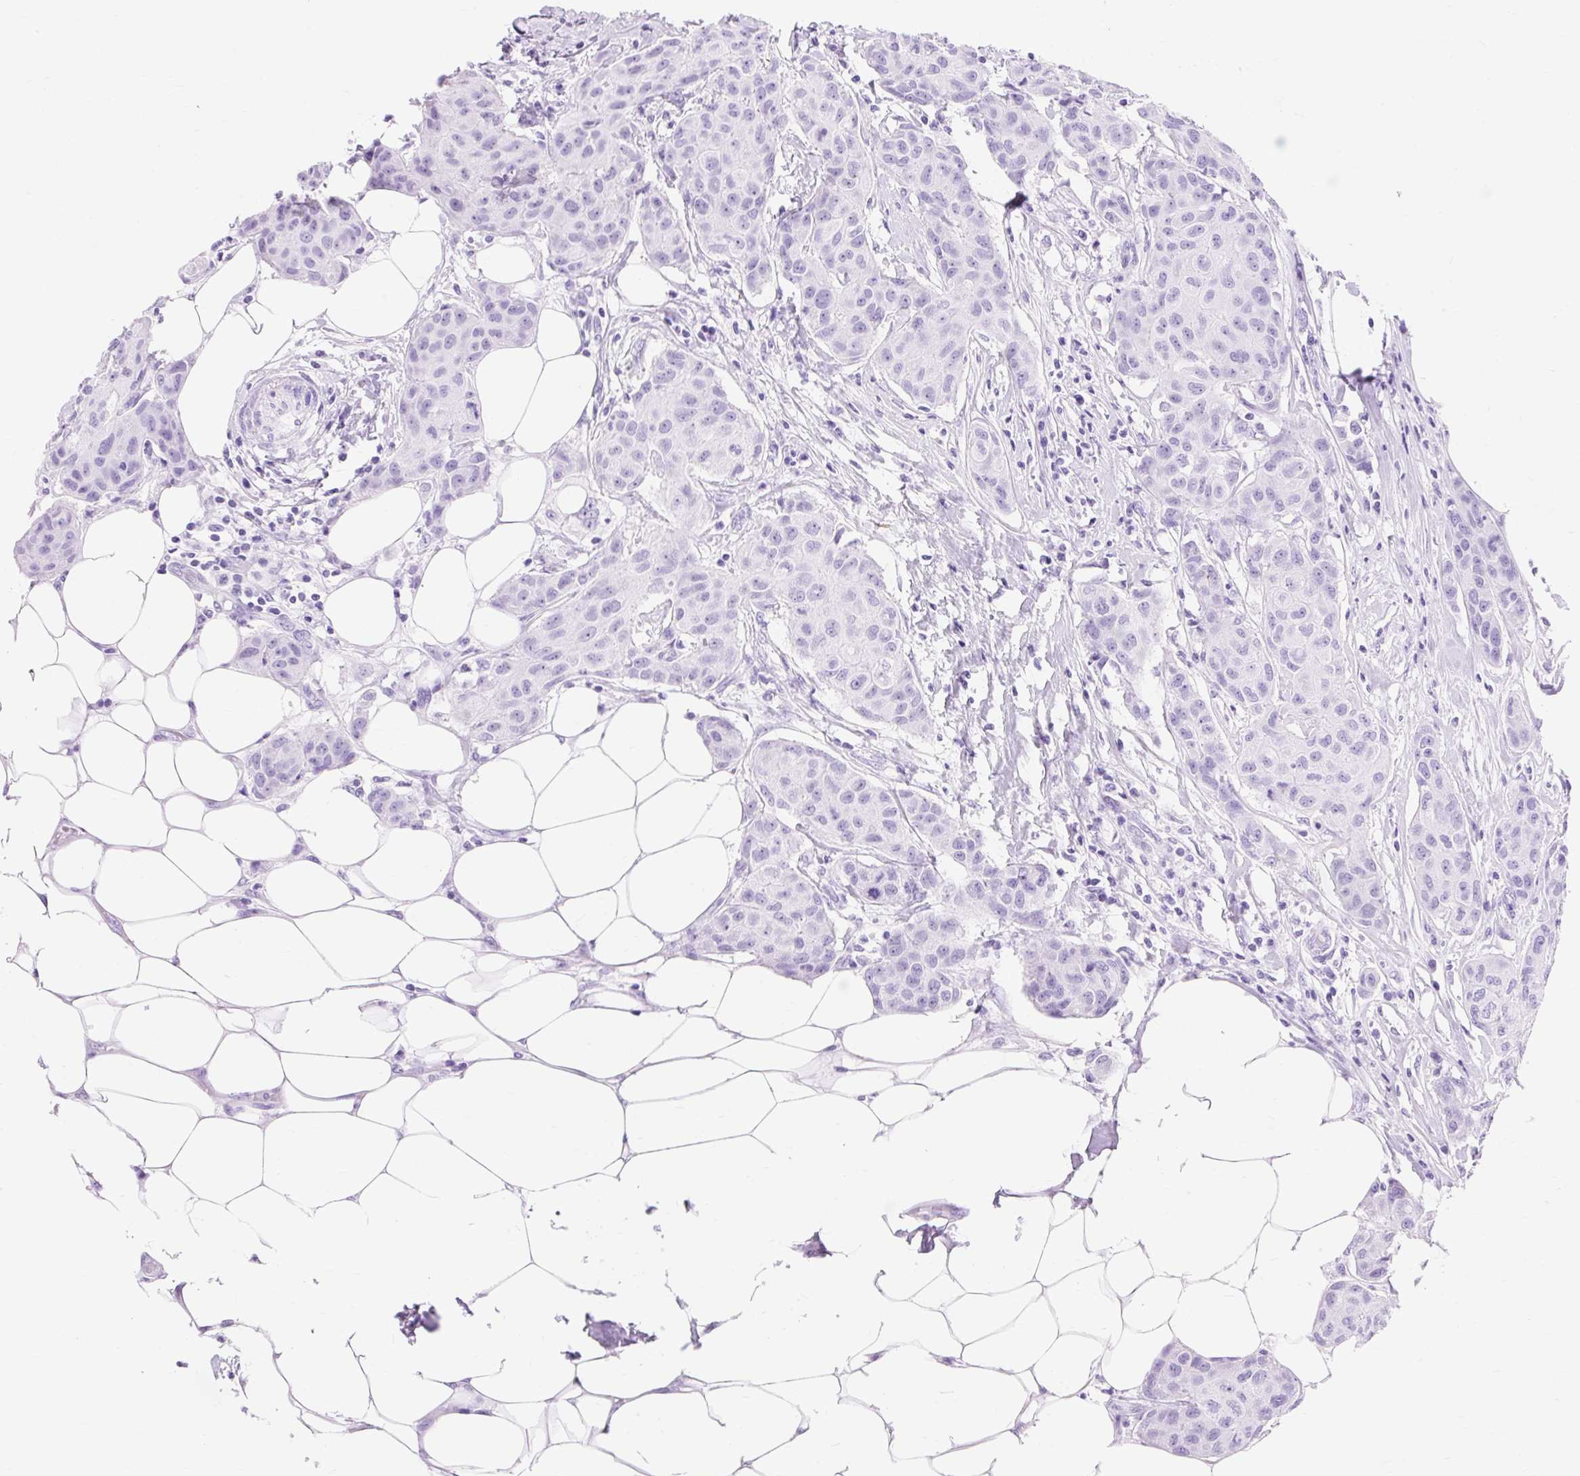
{"staining": {"intensity": "negative", "quantity": "none", "location": "none"}, "tissue": "breast cancer", "cell_type": "Tumor cells", "image_type": "cancer", "snomed": [{"axis": "morphology", "description": "Duct carcinoma"}, {"axis": "topography", "description": "Breast"}, {"axis": "topography", "description": "Lymph node"}], "caption": "Immunohistochemistry micrograph of neoplastic tissue: human invasive ductal carcinoma (breast) stained with DAB shows no significant protein positivity in tumor cells.", "gene": "MBP", "patient": {"sex": "female", "age": 80}}